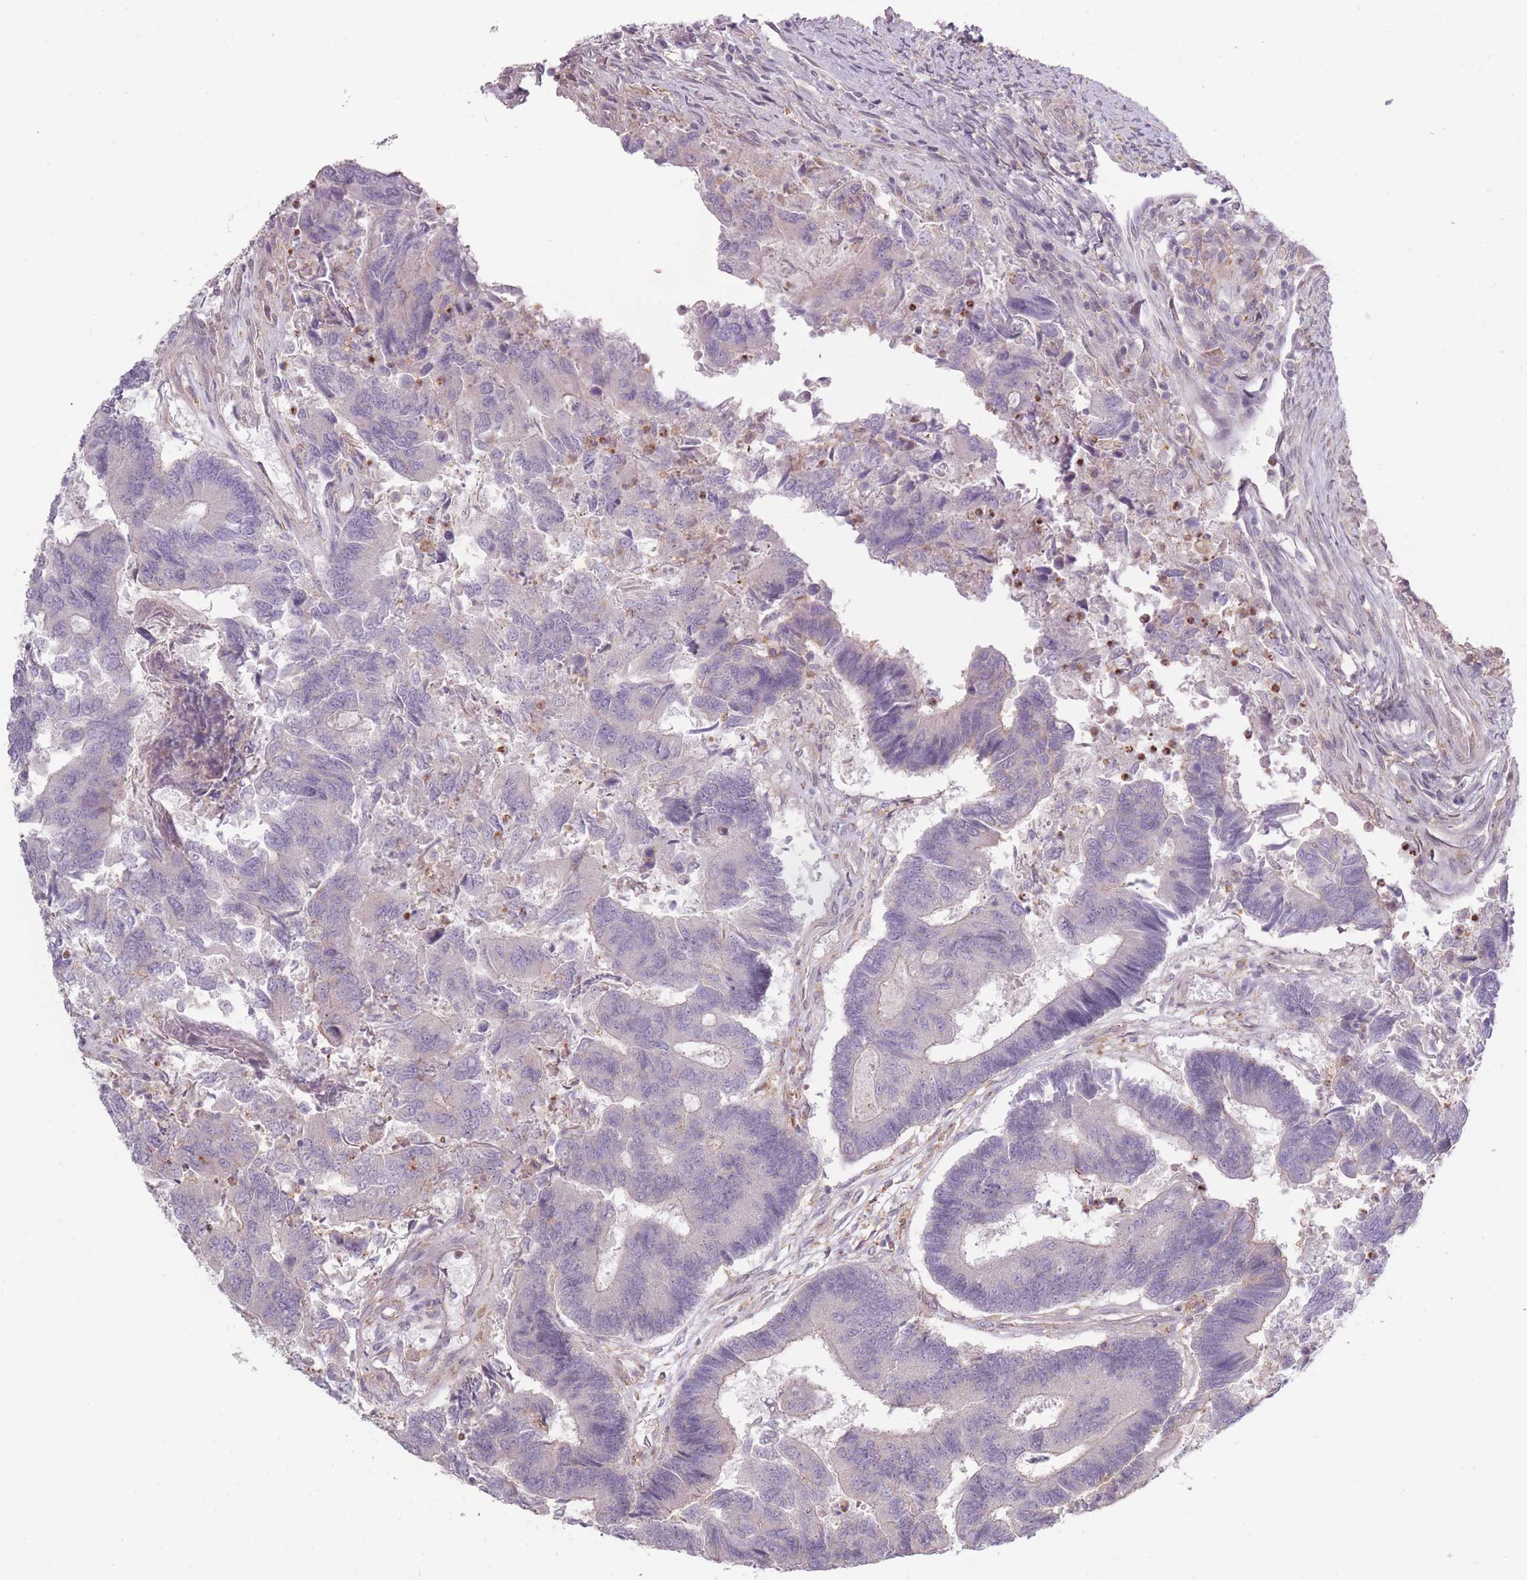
{"staining": {"intensity": "negative", "quantity": "none", "location": "none"}, "tissue": "colorectal cancer", "cell_type": "Tumor cells", "image_type": "cancer", "snomed": [{"axis": "morphology", "description": "Adenocarcinoma, NOS"}, {"axis": "topography", "description": "Colon"}], "caption": "The immunohistochemistry (IHC) micrograph has no significant positivity in tumor cells of colorectal cancer (adenocarcinoma) tissue.", "gene": "TET3", "patient": {"sex": "female", "age": 67}}